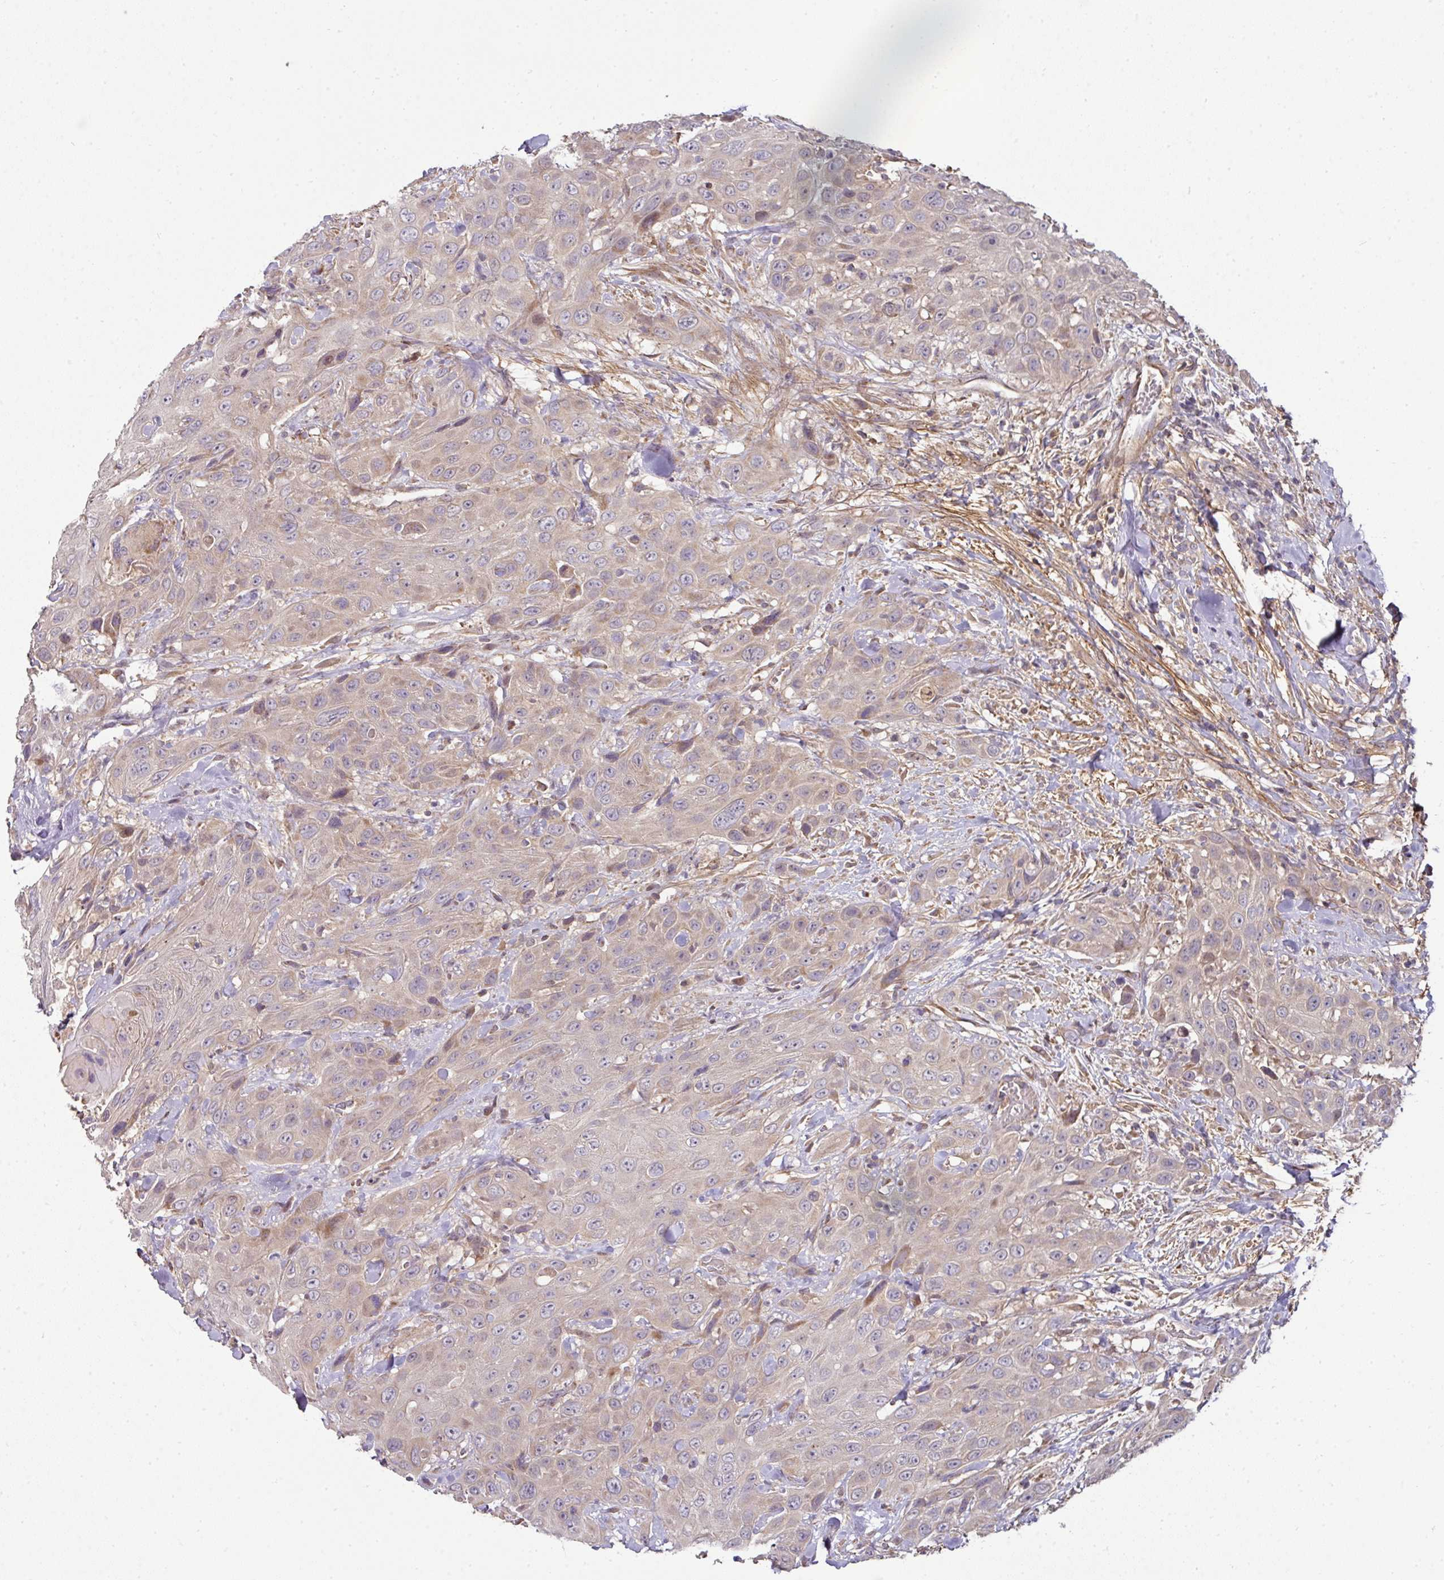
{"staining": {"intensity": "weak", "quantity": "25%-75%", "location": "cytoplasmic/membranous"}, "tissue": "head and neck cancer", "cell_type": "Tumor cells", "image_type": "cancer", "snomed": [{"axis": "morphology", "description": "Squamous cell carcinoma, NOS"}, {"axis": "topography", "description": "Head-Neck"}], "caption": "Tumor cells show weak cytoplasmic/membranous expression in about 25%-75% of cells in head and neck cancer.", "gene": "STK35", "patient": {"sex": "male", "age": 81}}